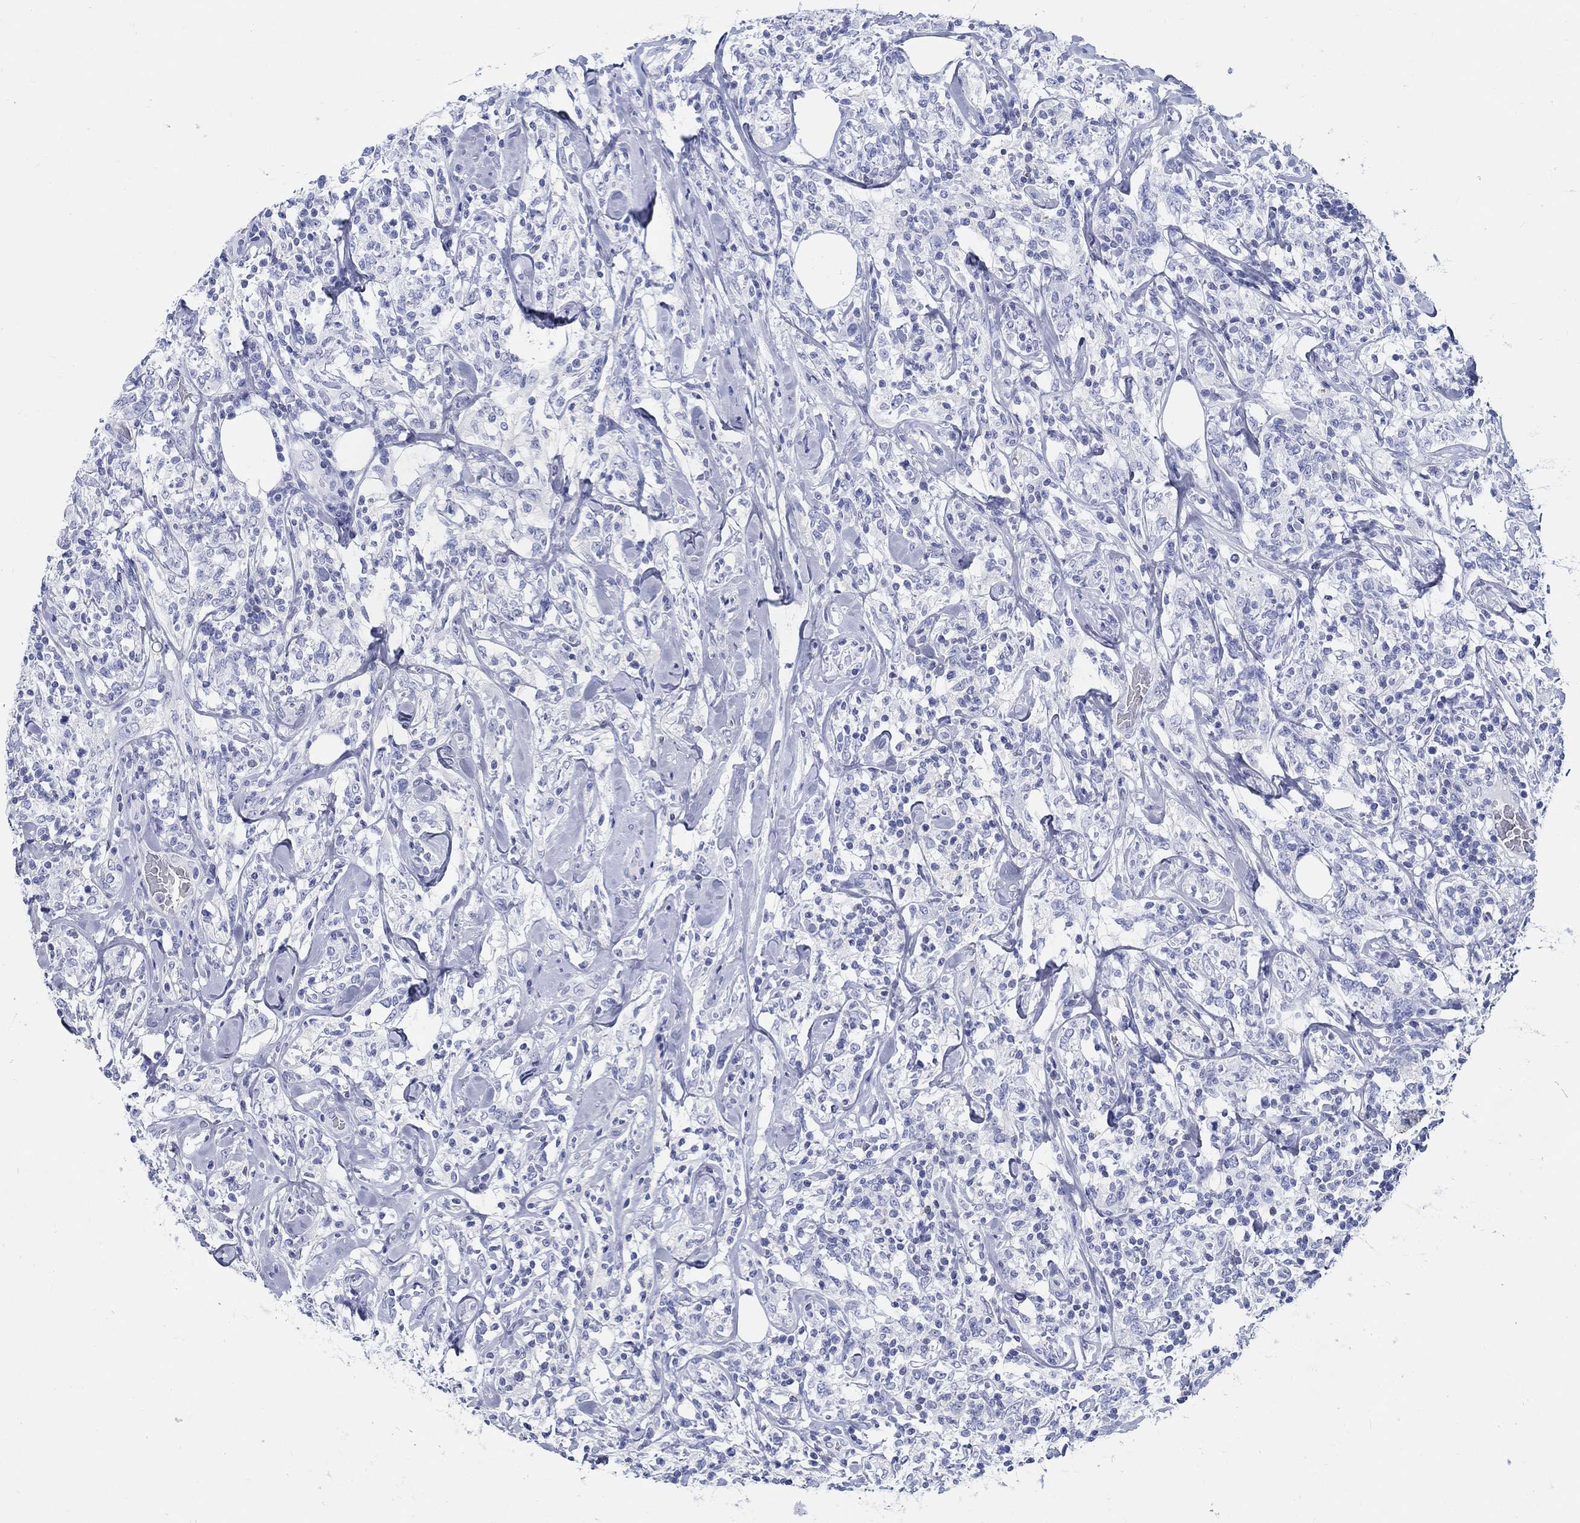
{"staining": {"intensity": "negative", "quantity": "none", "location": "none"}, "tissue": "lymphoma", "cell_type": "Tumor cells", "image_type": "cancer", "snomed": [{"axis": "morphology", "description": "Malignant lymphoma, non-Hodgkin's type, High grade"}, {"axis": "topography", "description": "Lymph node"}], "caption": "Lymphoma was stained to show a protein in brown. There is no significant positivity in tumor cells. The staining is performed using DAB (3,3'-diaminobenzidine) brown chromogen with nuclei counter-stained in using hematoxylin.", "gene": "FBXO2", "patient": {"sex": "female", "age": 84}}